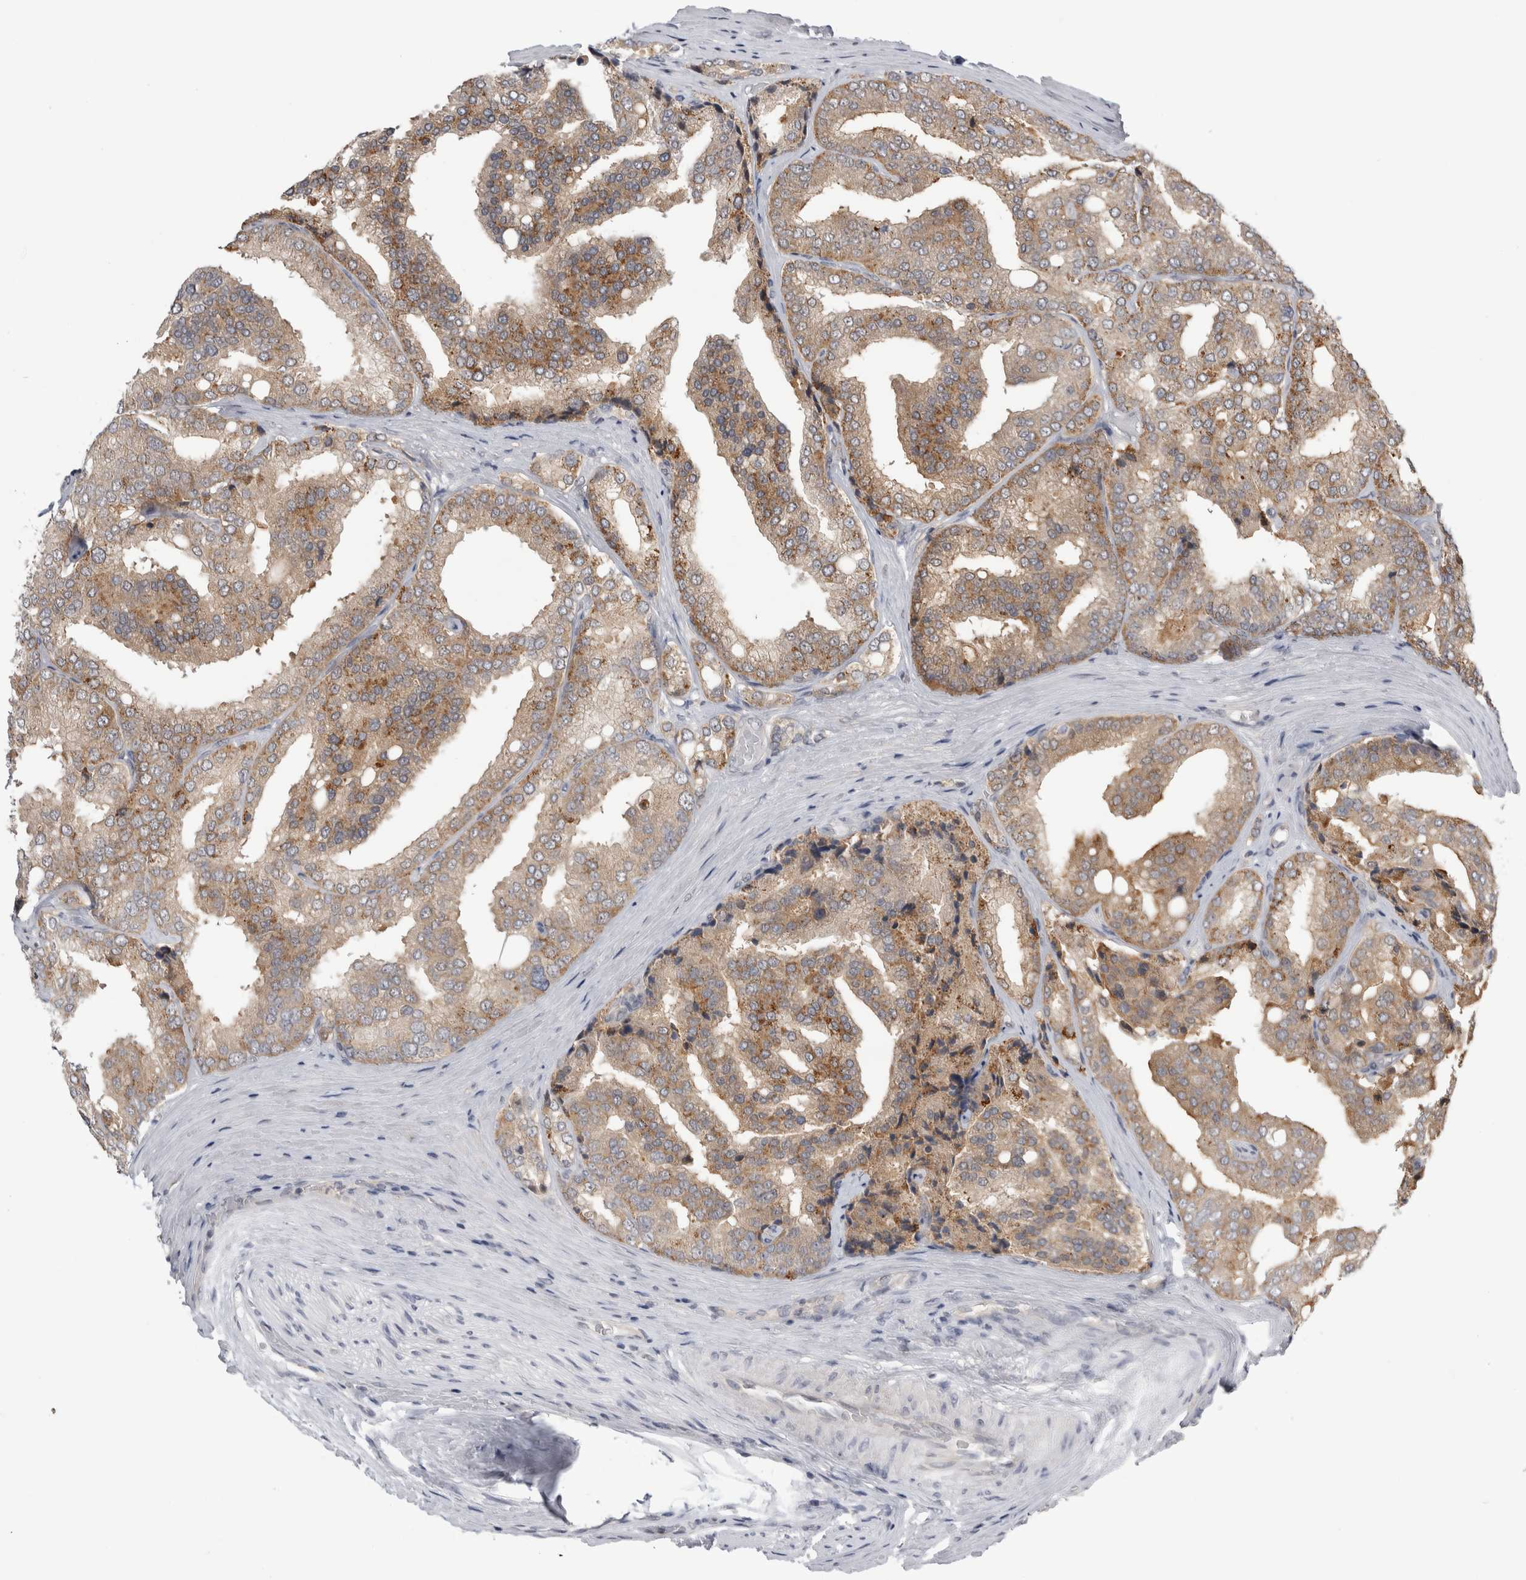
{"staining": {"intensity": "moderate", "quantity": ">75%", "location": "cytoplasmic/membranous"}, "tissue": "prostate cancer", "cell_type": "Tumor cells", "image_type": "cancer", "snomed": [{"axis": "morphology", "description": "Adenocarcinoma, High grade"}, {"axis": "topography", "description": "Prostate"}], "caption": "Prostate cancer (high-grade adenocarcinoma) stained for a protein (brown) exhibits moderate cytoplasmic/membranous positive expression in approximately >75% of tumor cells.", "gene": "PSMB2", "patient": {"sex": "male", "age": 50}}